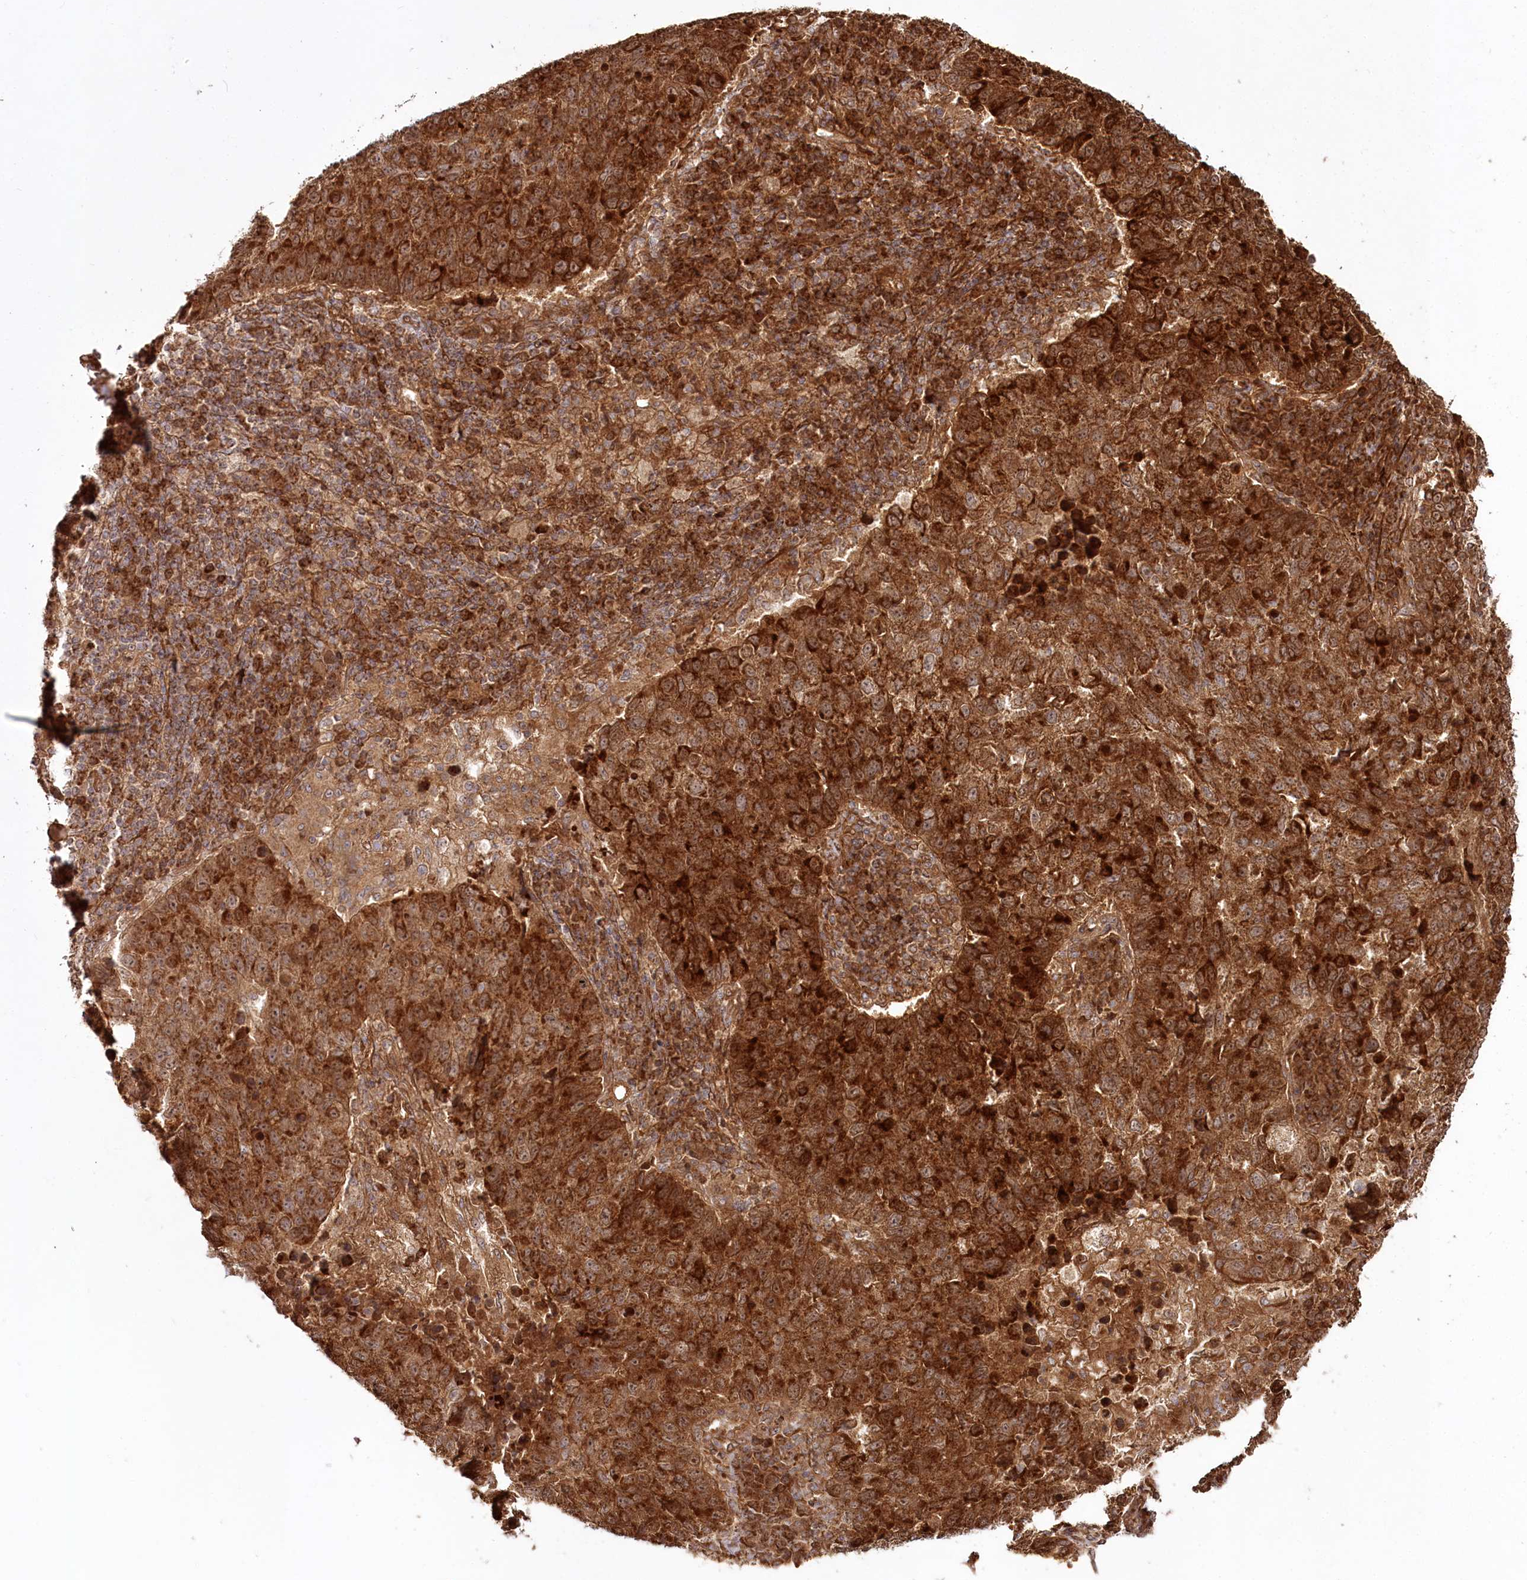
{"staining": {"intensity": "strong", "quantity": ">75%", "location": "cytoplasmic/membranous"}, "tissue": "lung cancer", "cell_type": "Tumor cells", "image_type": "cancer", "snomed": [{"axis": "morphology", "description": "Squamous cell carcinoma, NOS"}, {"axis": "topography", "description": "Lung"}], "caption": "This photomicrograph exhibits immunohistochemistry staining of human squamous cell carcinoma (lung), with high strong cytoplasmic/membranous positivity in about >75% of tumor cells.", "gene": "REXO2", "patient": {"sex": "male", "age": 73}}